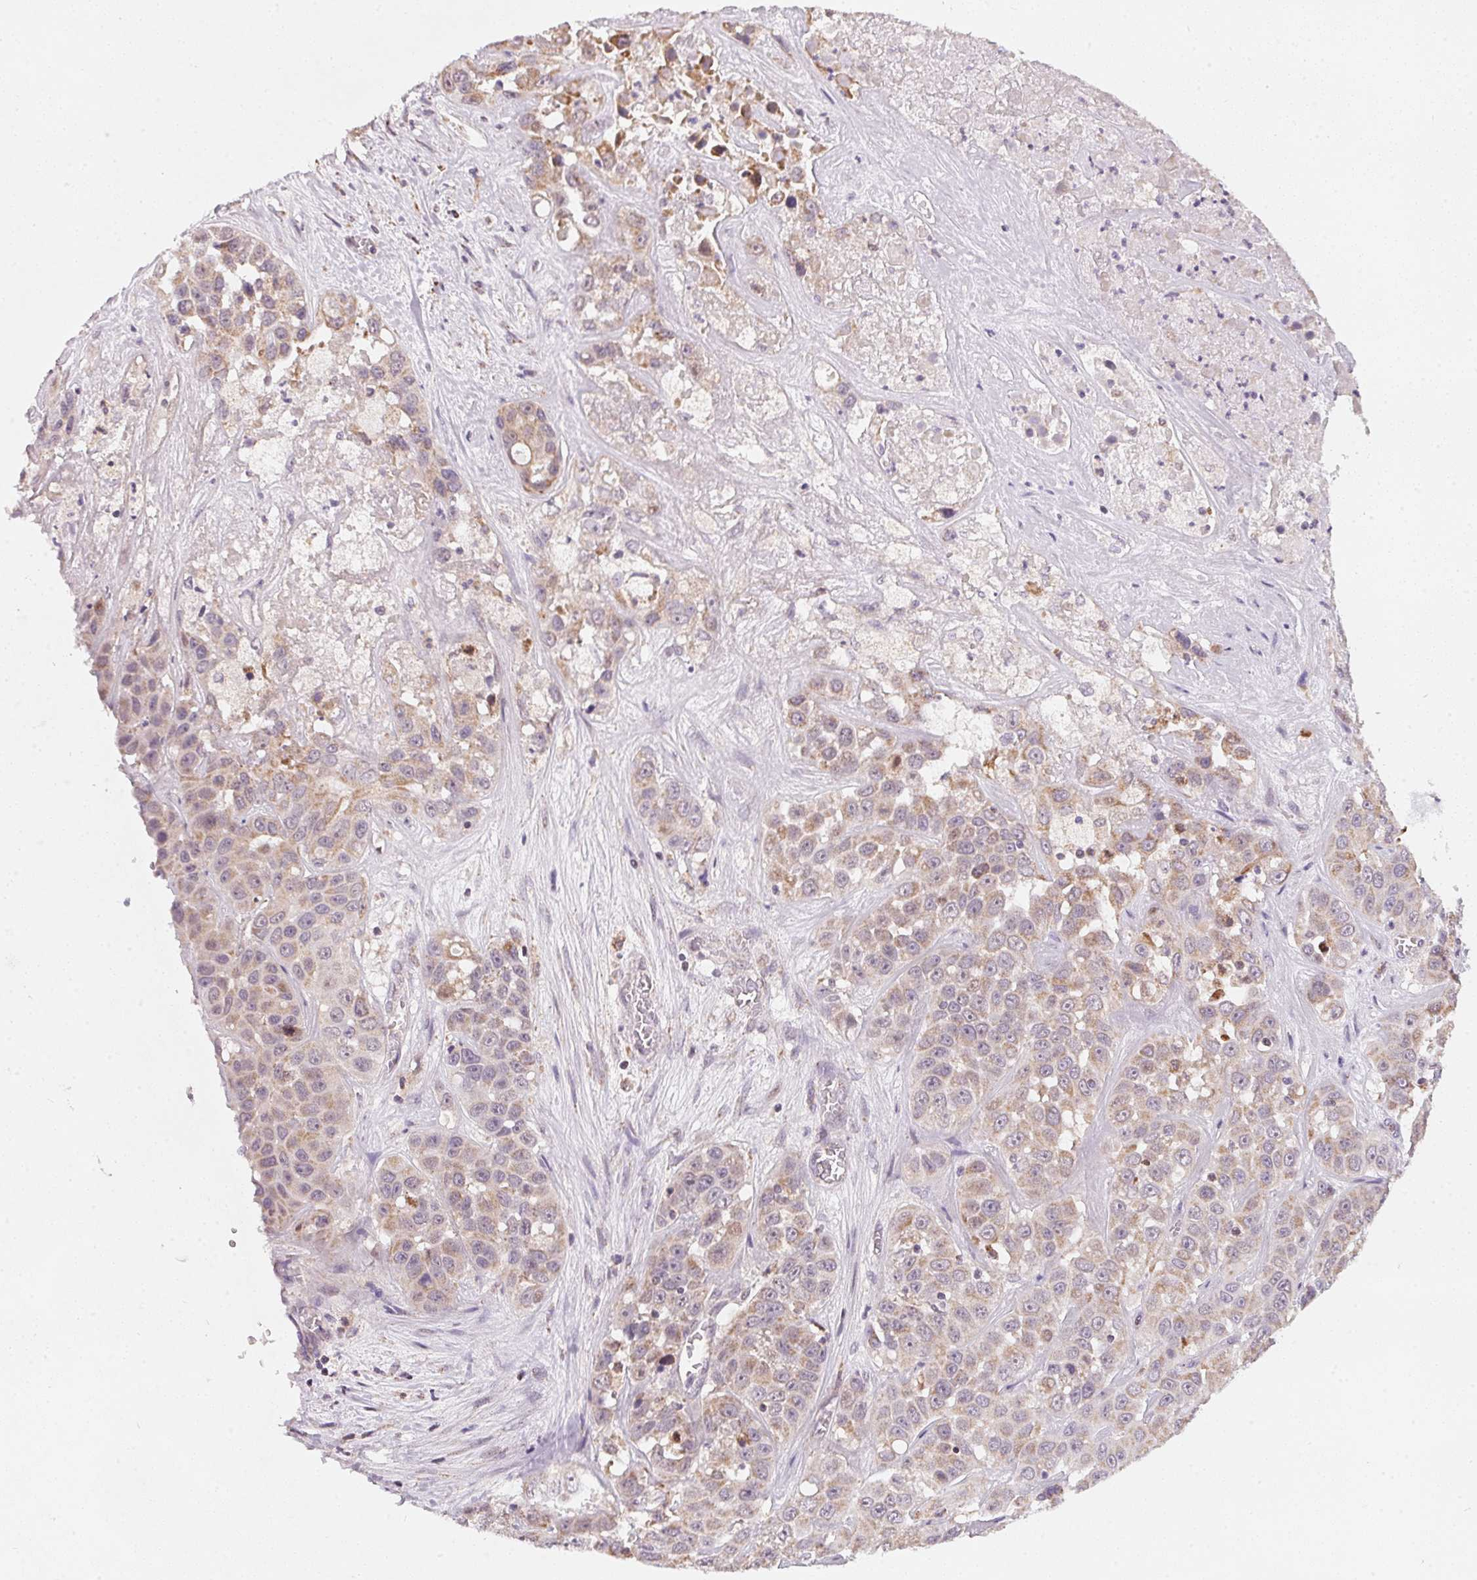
{"staining": {"intensity": "moderate", "quantity": "25%-75%", "location": "cytoplasmic/membranous"}, "tissue": "liver cancer", "cell_type": "Tumor cells", "image_type": "cancer", "snomed": [{"axis": "morphology", "description": "Cholangiocarcinoma"}, {"axis": "topography", "description": "Liver"}], "caption": "DAB immunohistochemical staining of liver cholangiocarcinoma demonstrates moderate cytoplasmic/membranous protein positivity in about 25%-75% of tumor cells.", "gene": "COQ7", "patient": {"sex": "female", "age": 52}}